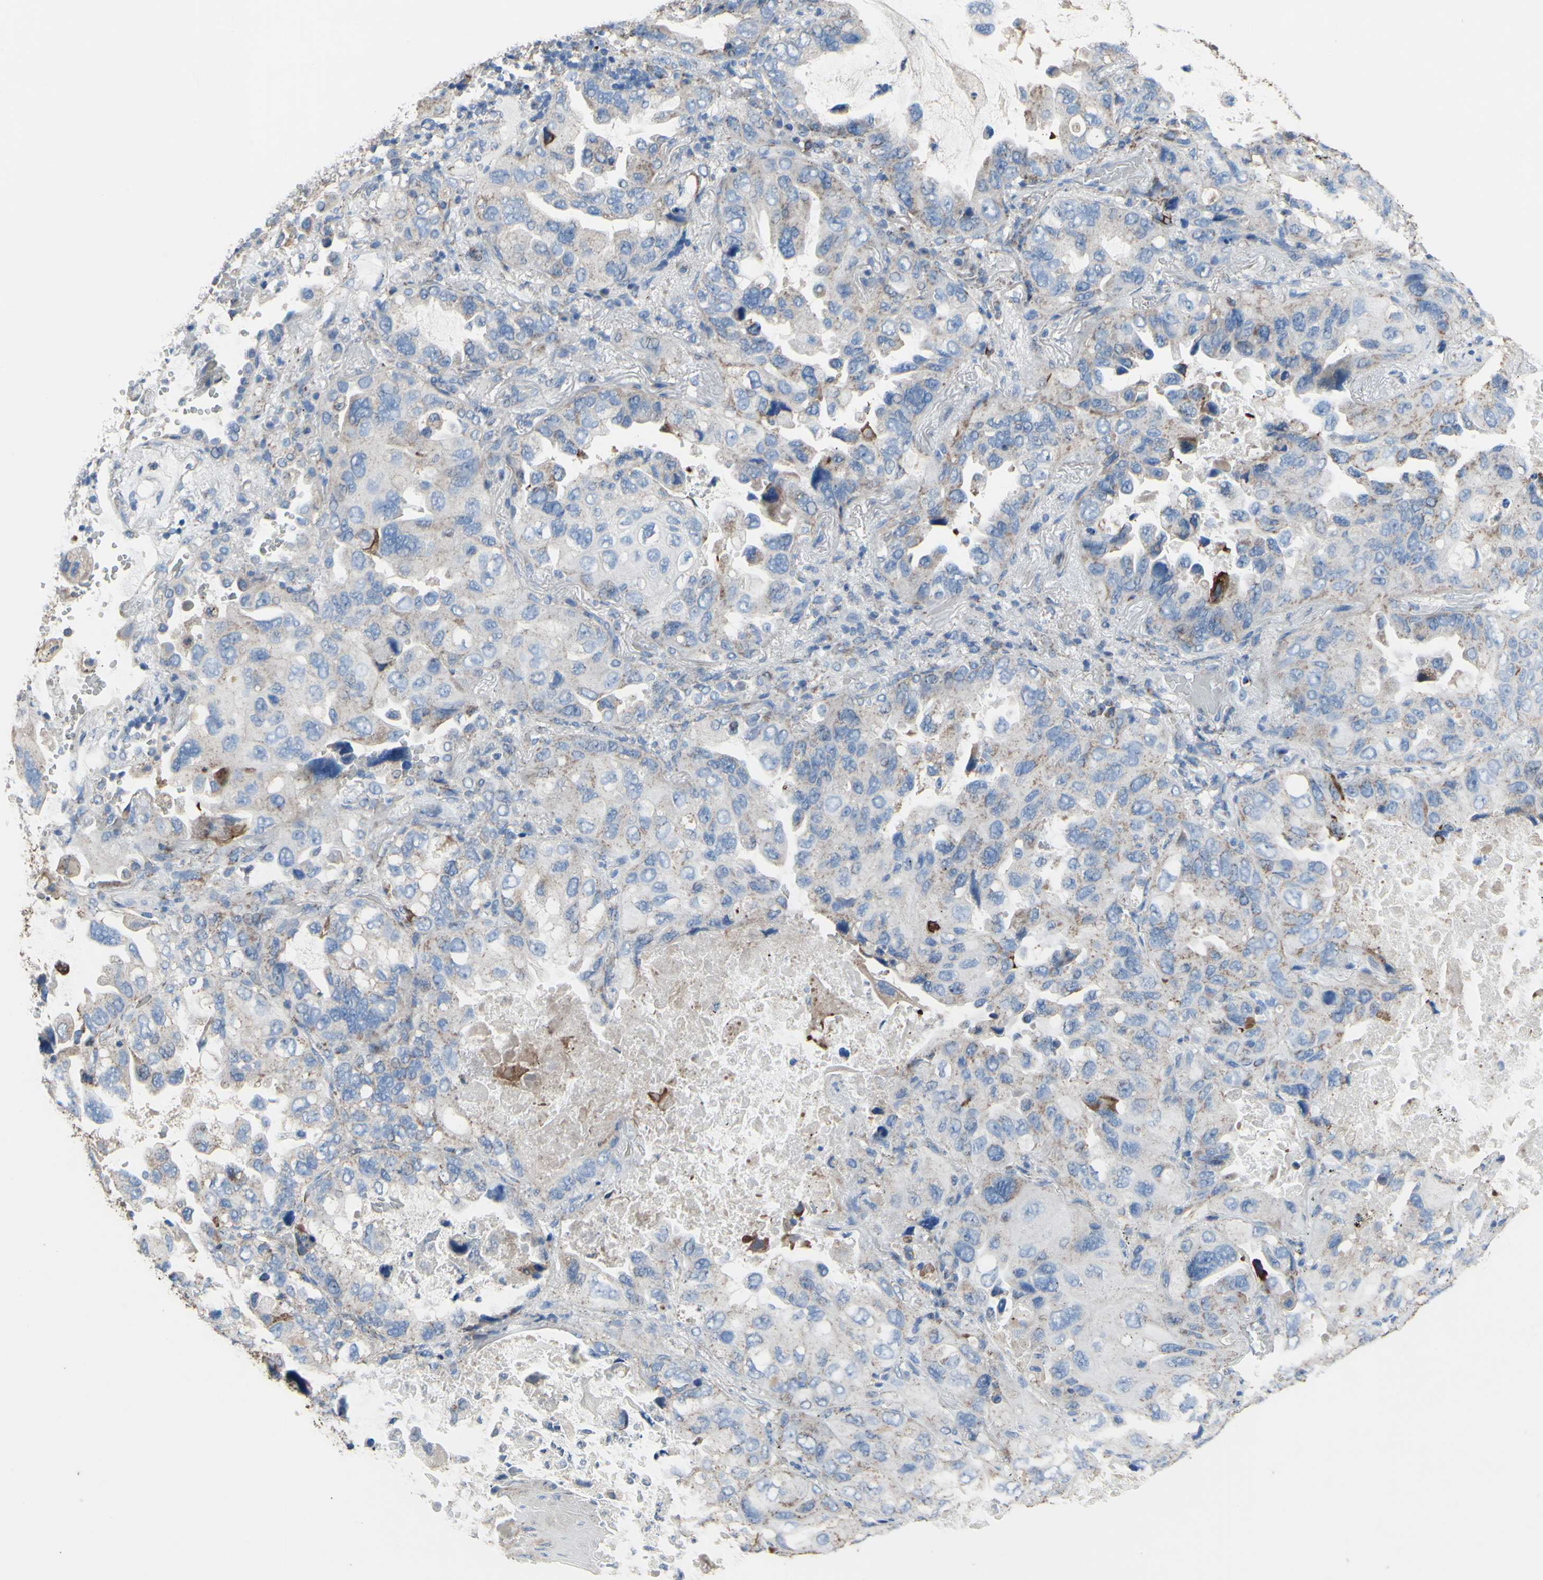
{"staining": {"intensity": "weak", "quantity": "<25%", "location": "cytoplasmic/membranous"}, "tissue": "lung cancer", "cell_type": "Tumor cells", "image_type": "cancer", "snomed": [{"axis": "morphology", "description": "Squamous cell carcinoma, NOS"}, {"axis": "topography", "description": "Lung"}], "caption": "A histopathology image of lung cancer stained for a protein shows no brown staining in tumor cells.", "gene": "CMKLR2", "patient": {"sex": "female", "age": 73}}